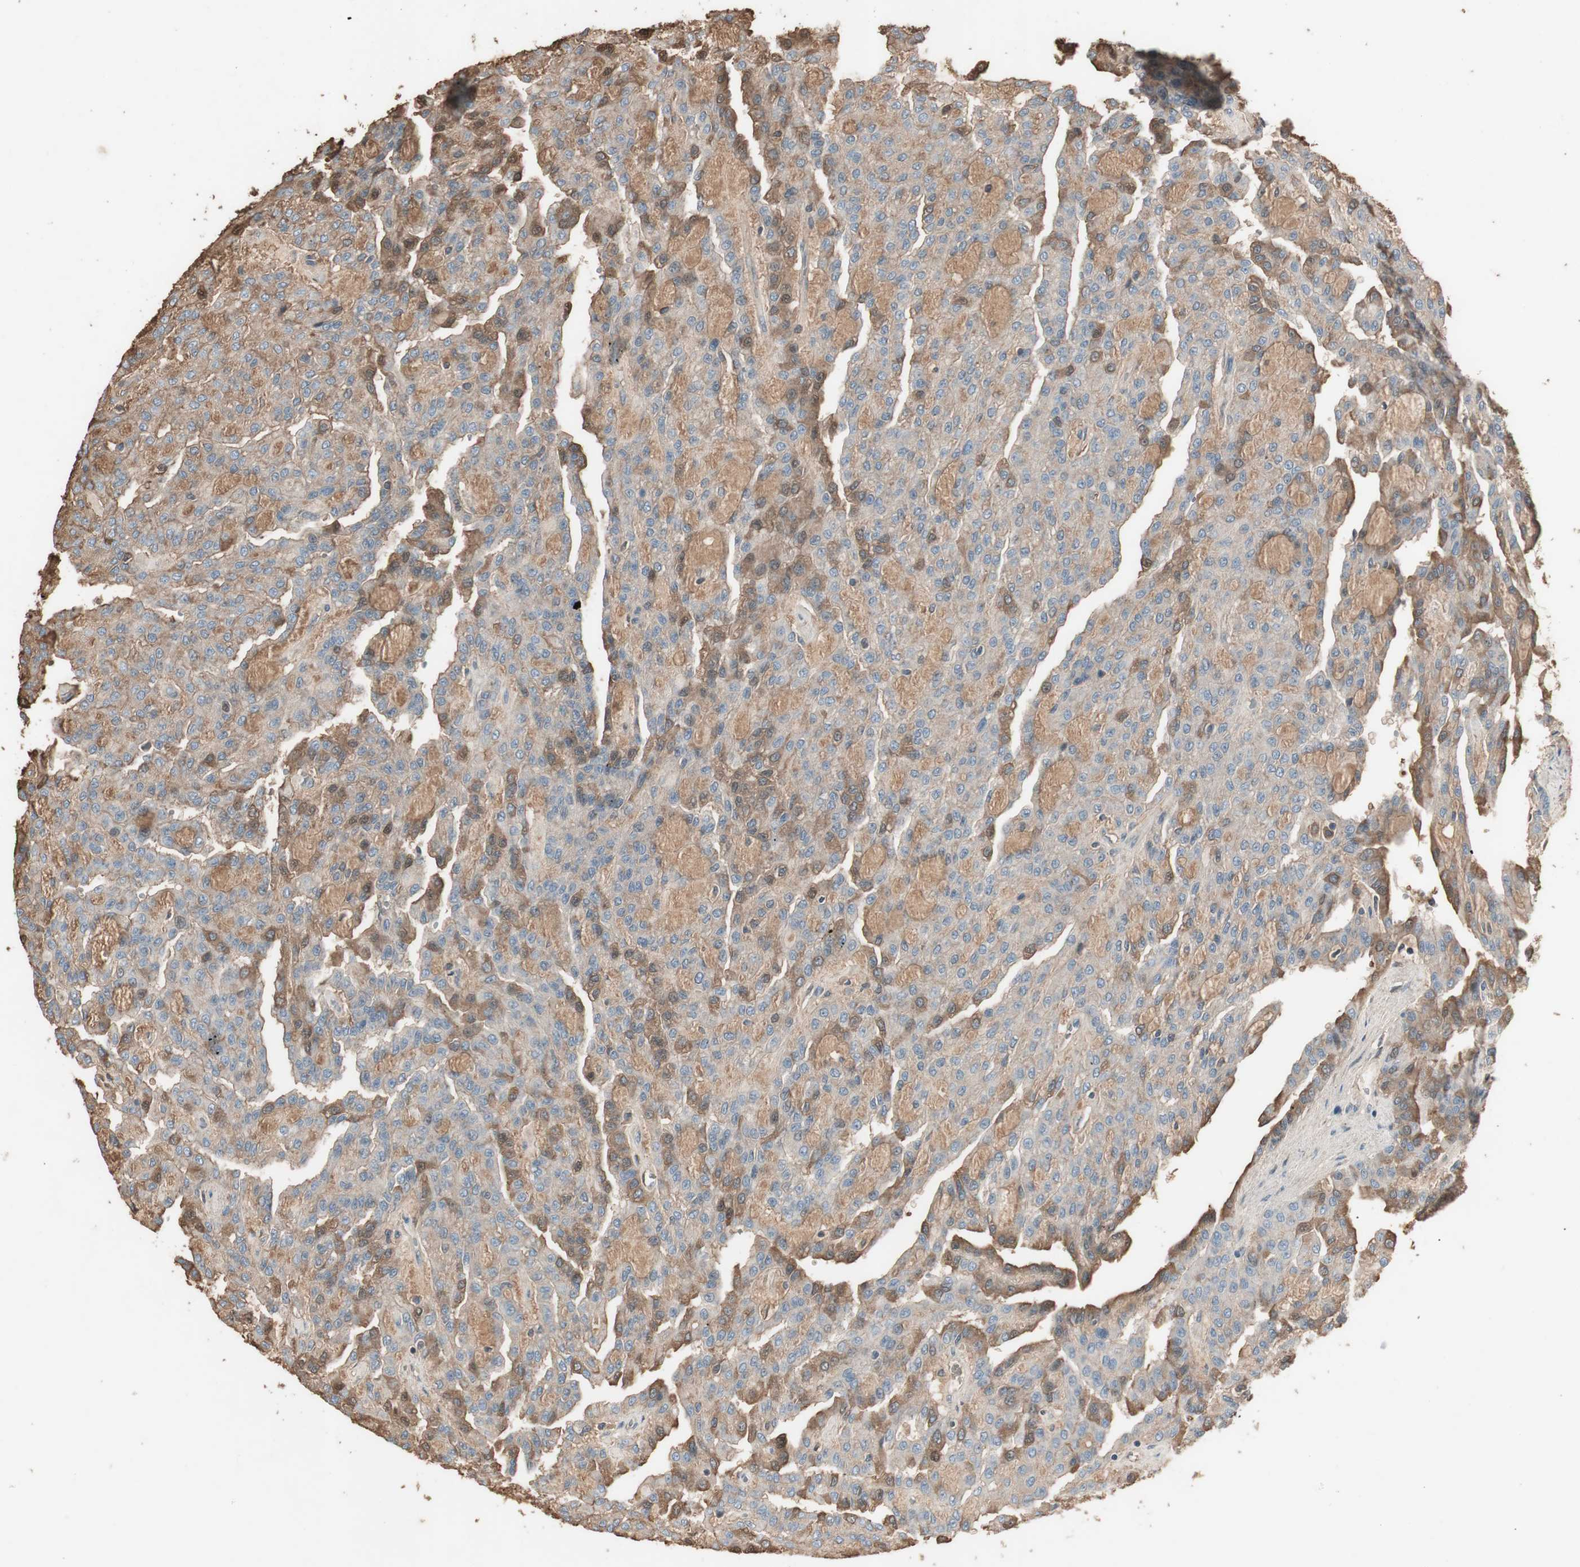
{"staining": {"intensity": "weak", "quantity": ">75%", "location": "cytoplasmic/membranous"}, "tissue": "renal cancer", "cell_type": "Tumor cells", "image_type": "cancer", "snomed": [{"axis": "morphology", "description": "Adenocarcinoma, NOS"}, {"axis": "topography", "description": "Kidney"}], "caption": "Immunohistochemical staining of adenocarcinoma (renal) demonstrates low levels of weak cytoplasmic/membranous protein expression in approximately >75% of tumor cells.", "gene": "MMP14", "patient": {"sex": "male", "age": 63}}